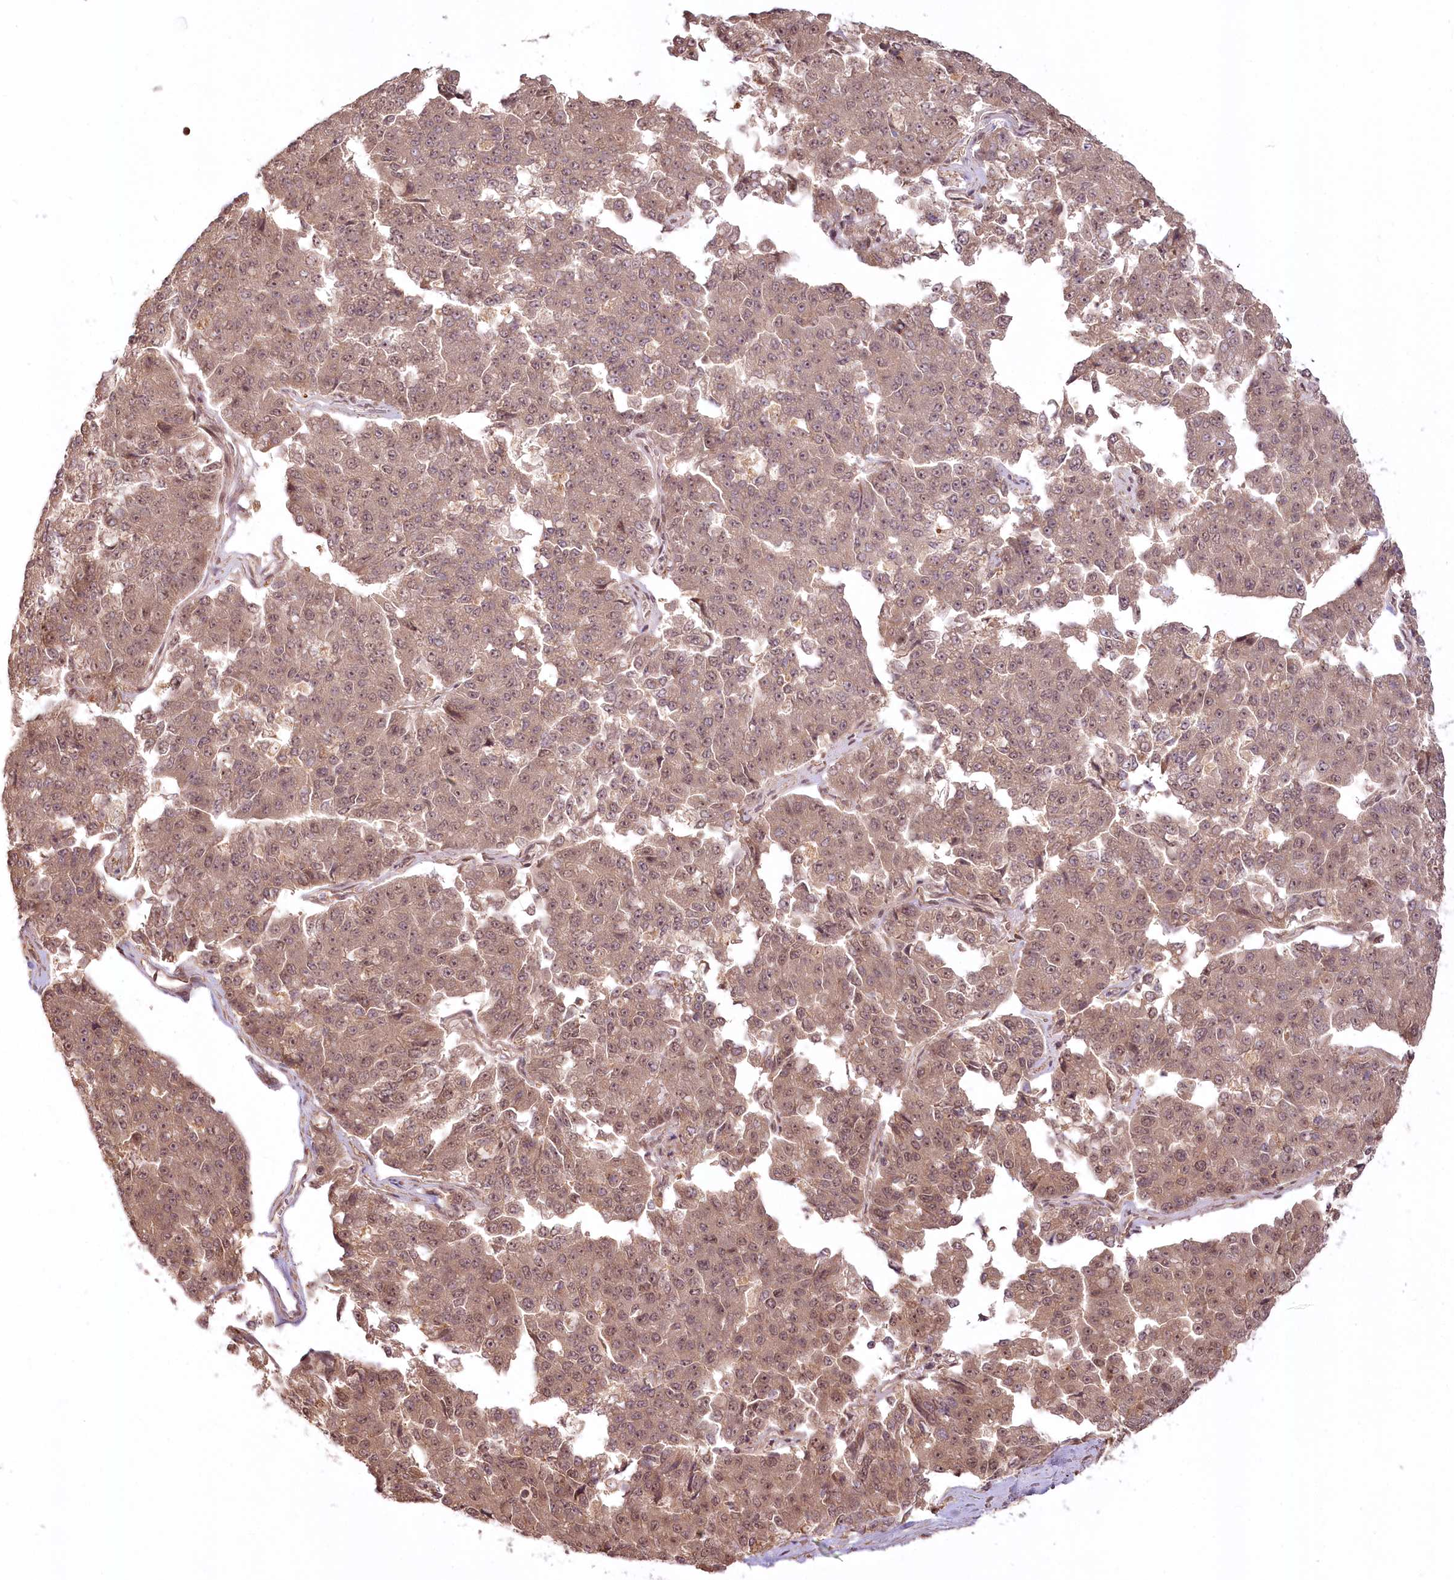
{"staining": {"intensity": "moderate", "quantity": ">75%", "location": "cytoplasmic/membranous,nuclear"}, "tissue": "pancreatic cancer", "cell_type": "Tumor cells", "image_type": "cancer", "snomed": [{"axis": "morphology", "description": "Adenocarcinoma, NOS"}, {"axis": "topography", "description": "Pancreas"}], "caption": "Human pancreatic adenocarcinoma stained for a protein (brown) displays moderate cytoplasmic/membranous and nuclear positive staining in approximately >75% of tumor cells.", "gene": "R3HDM2", "patient": {"sex": "male", "age": 50}}